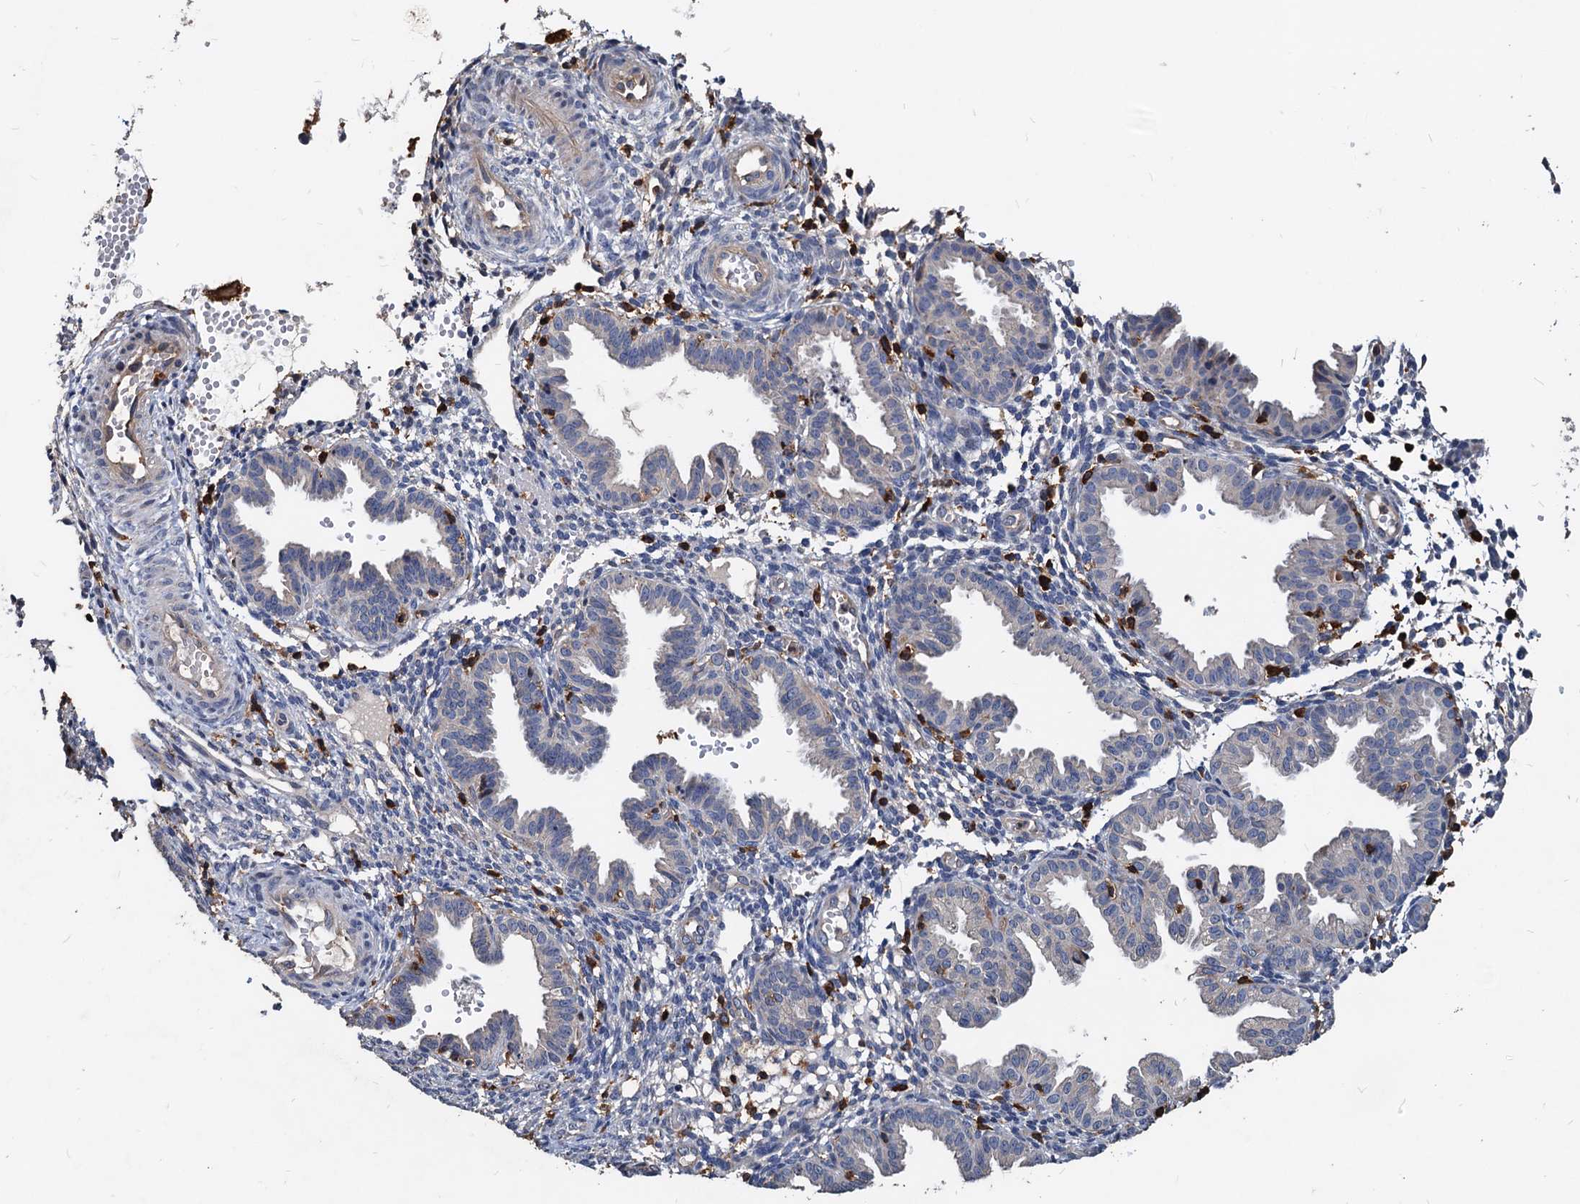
{"staining": {"intensity": "strong", "quantity": "<25%", "location": "cytoplasmic/membranous"}, "tissue": "endometrium", "cell_type": "Cells in endometrial stroma", "image_type": "normal", "snomed": [{"axis": "morphology", "description": "Normal tissue, NOS"}, {"axis": "topography", "description": "Endometrium"}], "caption": "Endometrium stained with DAB (3,3'-diaminobenzidine) IHC displays medium levels of strong cytoplasmic/membranous positivity in about <25% of cells in endometrial stroma.", "gene": "LCP2", "patient": {"sex": "female", "age": 33}}